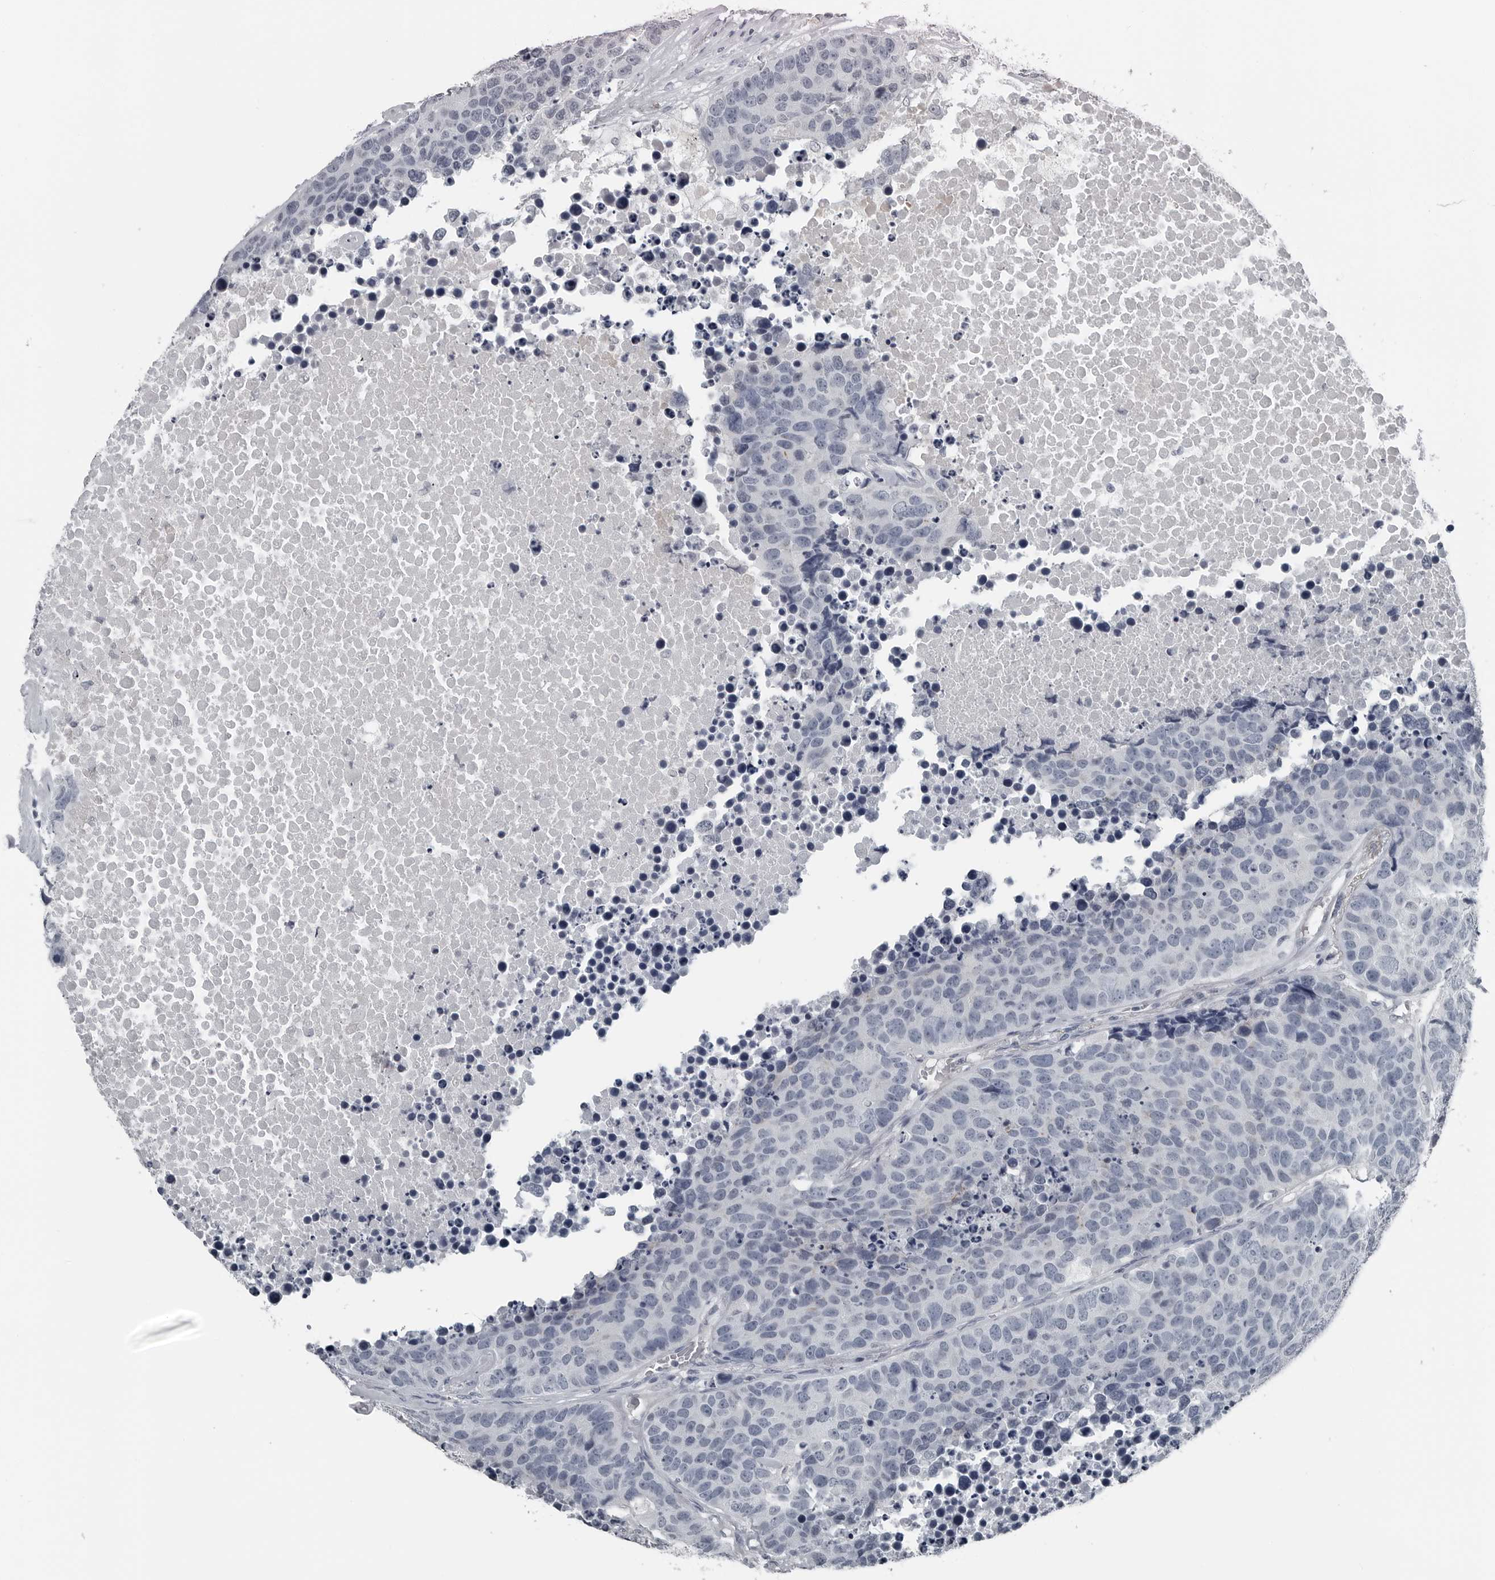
{"staining": {"intensity": "negative", "quantity": "none", "location": "none"}, "tissue": "carcinoid", "cell_type": "Tumor cells", "image_type": "cancer", "snomed": [{"axis": "morphology", "description": "Carcinoid, malignant, NOS"}, {"axis": "topography", "description": "Lung"}], "caption": "IHC of human carcinoid (malignant) exhibits no expression in tumor cells.", "gene": "SPINK1", "patient": {"sex": "male", "age": 60}}